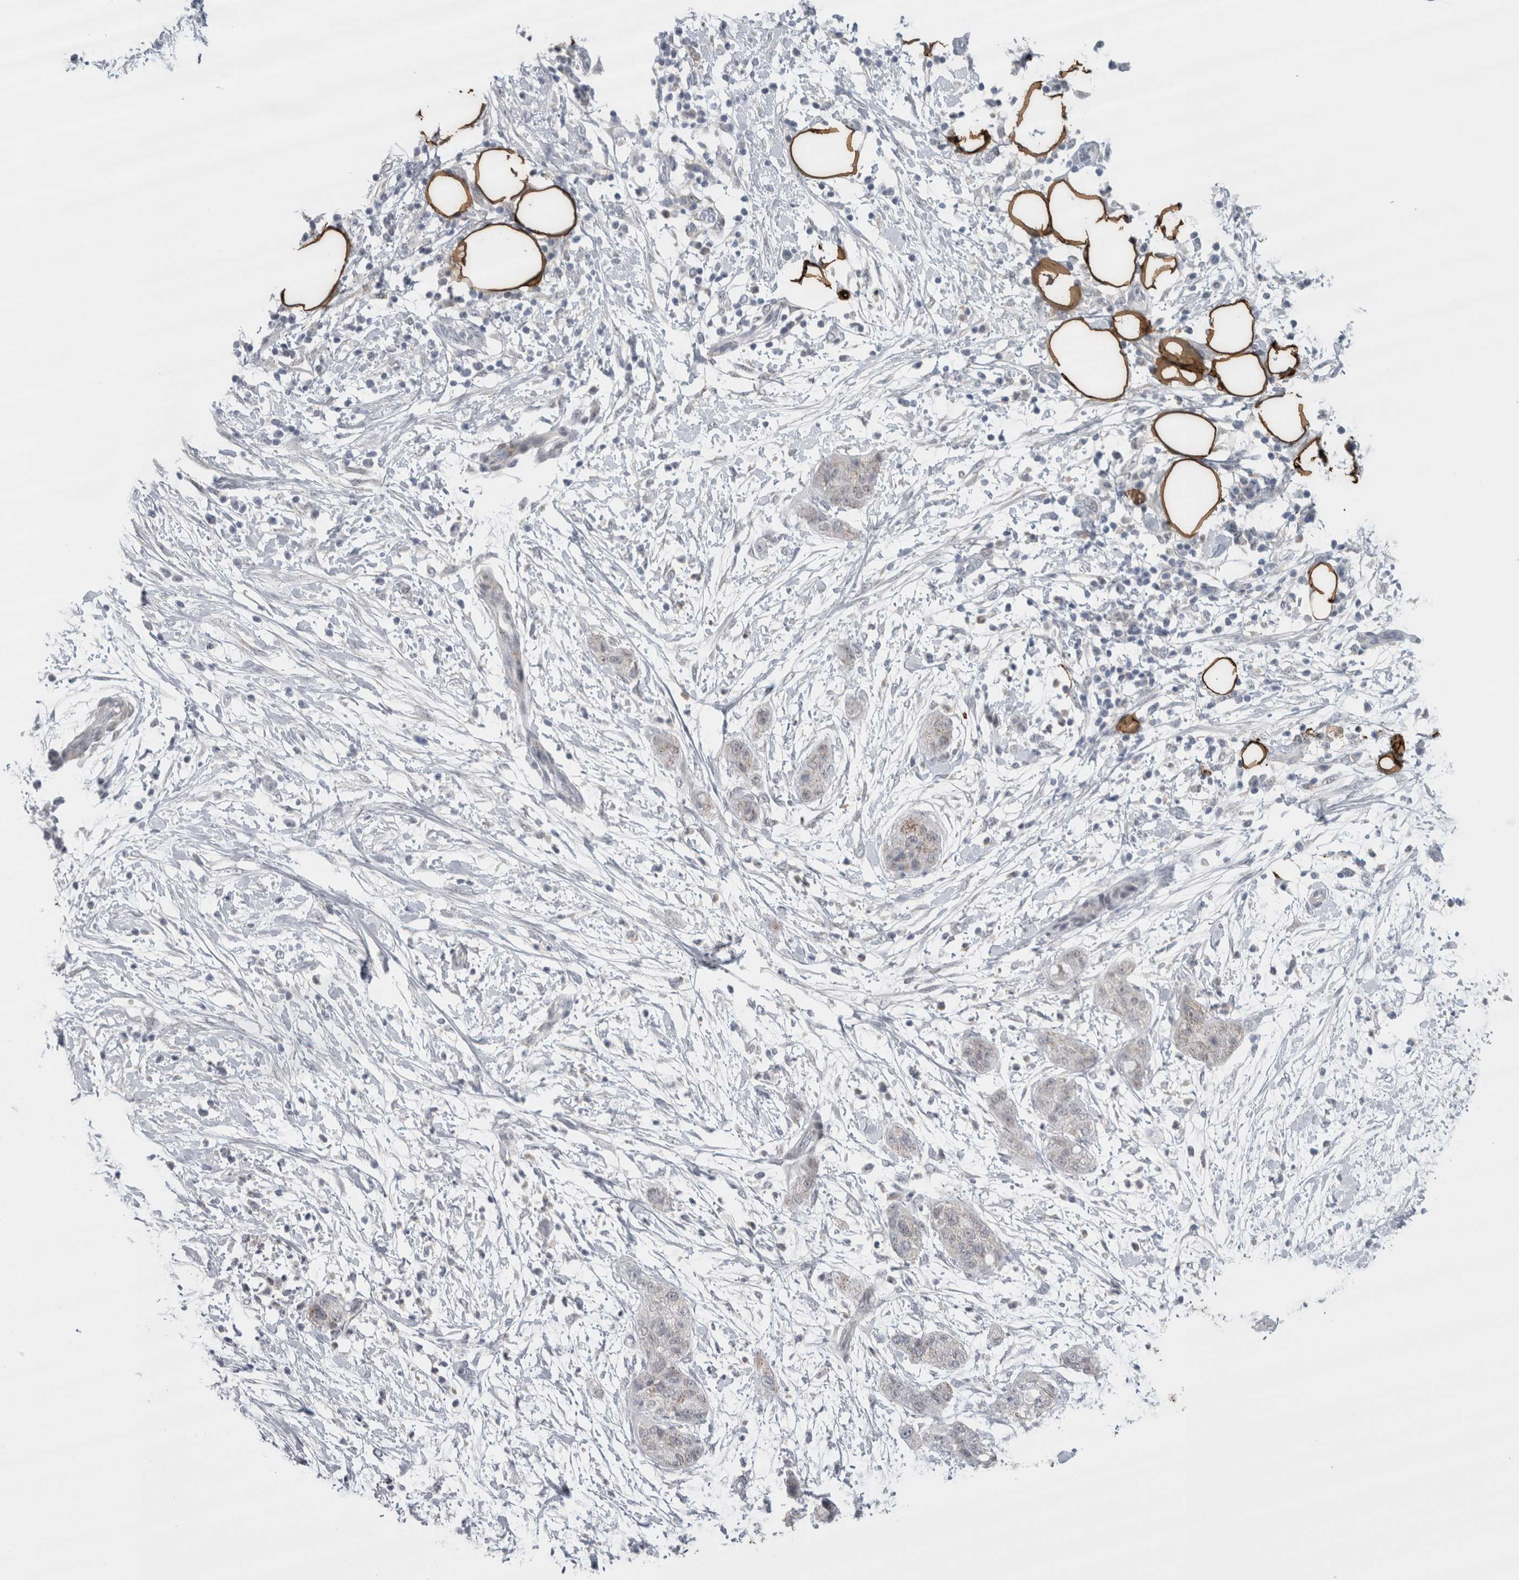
{"staining": {"intensity": "negative", "quantity": "none", "location": "none"}, "tissue": "pancreatic cancer", "cell_type": "Tumor cells", "image_type": "cancer", "snomed": [{"axis": "morphology", "description": "Adenocarcinoma, NOS"}, {"axis": "topography", "description": "Pancreas"}], "caption": "A micrograph of adenocarcinoma (pancreatic) stained for a protein demonstrates no brown staining in tumor cells.", "gene": "PLIN1", "patient": {"sex": "female", "age": 78}}